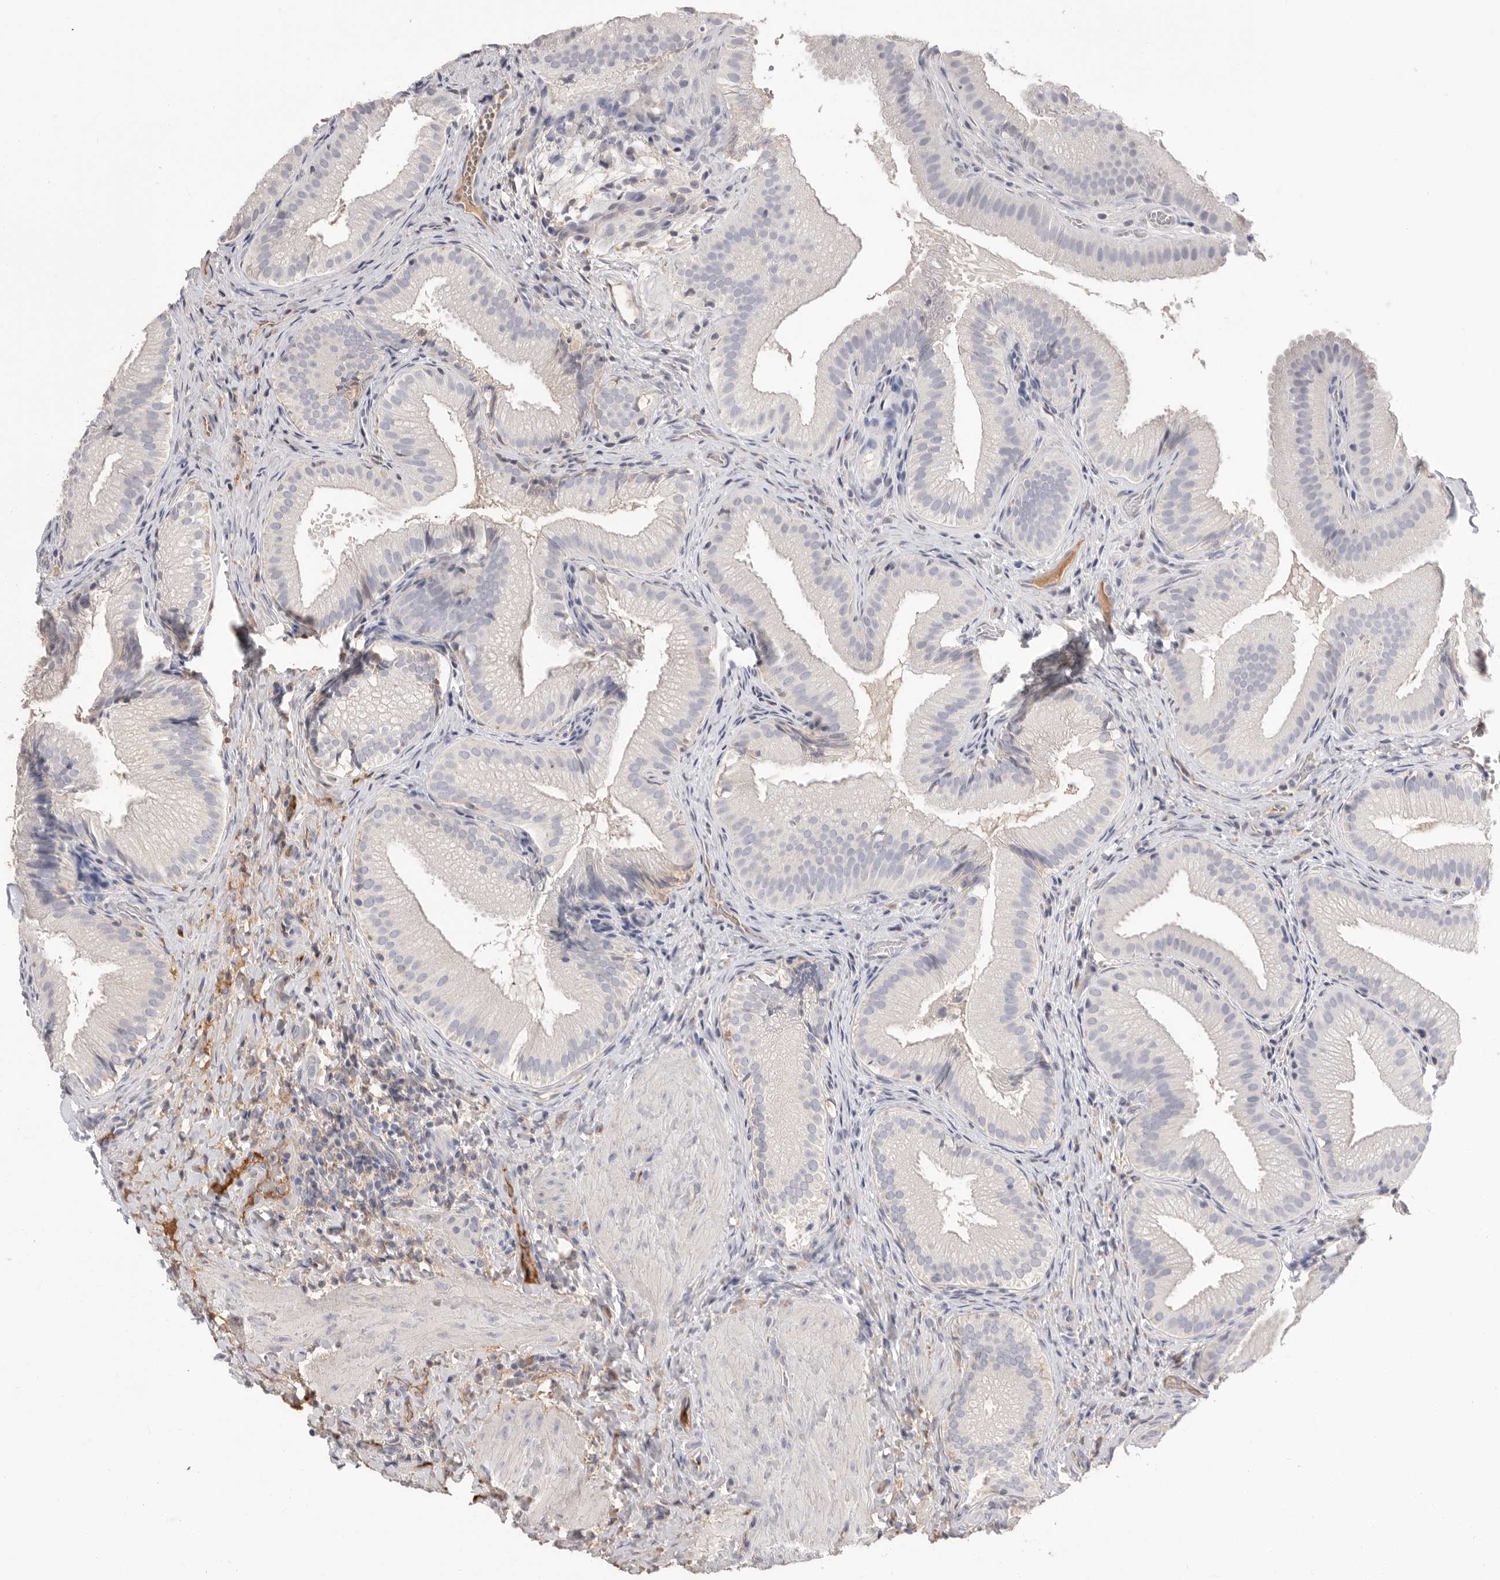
{"staining": {"intensity": "negative", "quantity": "none", "location": "none"}, "tissue": "gallbladder", "cell_type": "Glandular cells", "image_type": "normal", "snomed": [{"axis": "morphology", "description": "Normal tissue, NOS"}, {"axis": "topography", "description": "Gallbladder"}], "caption": "The histopathology image shows no significant expression in glandular cells of gallbladder.", "gene": "APOA2", "patient": {"sex": "female", "age": 30}}